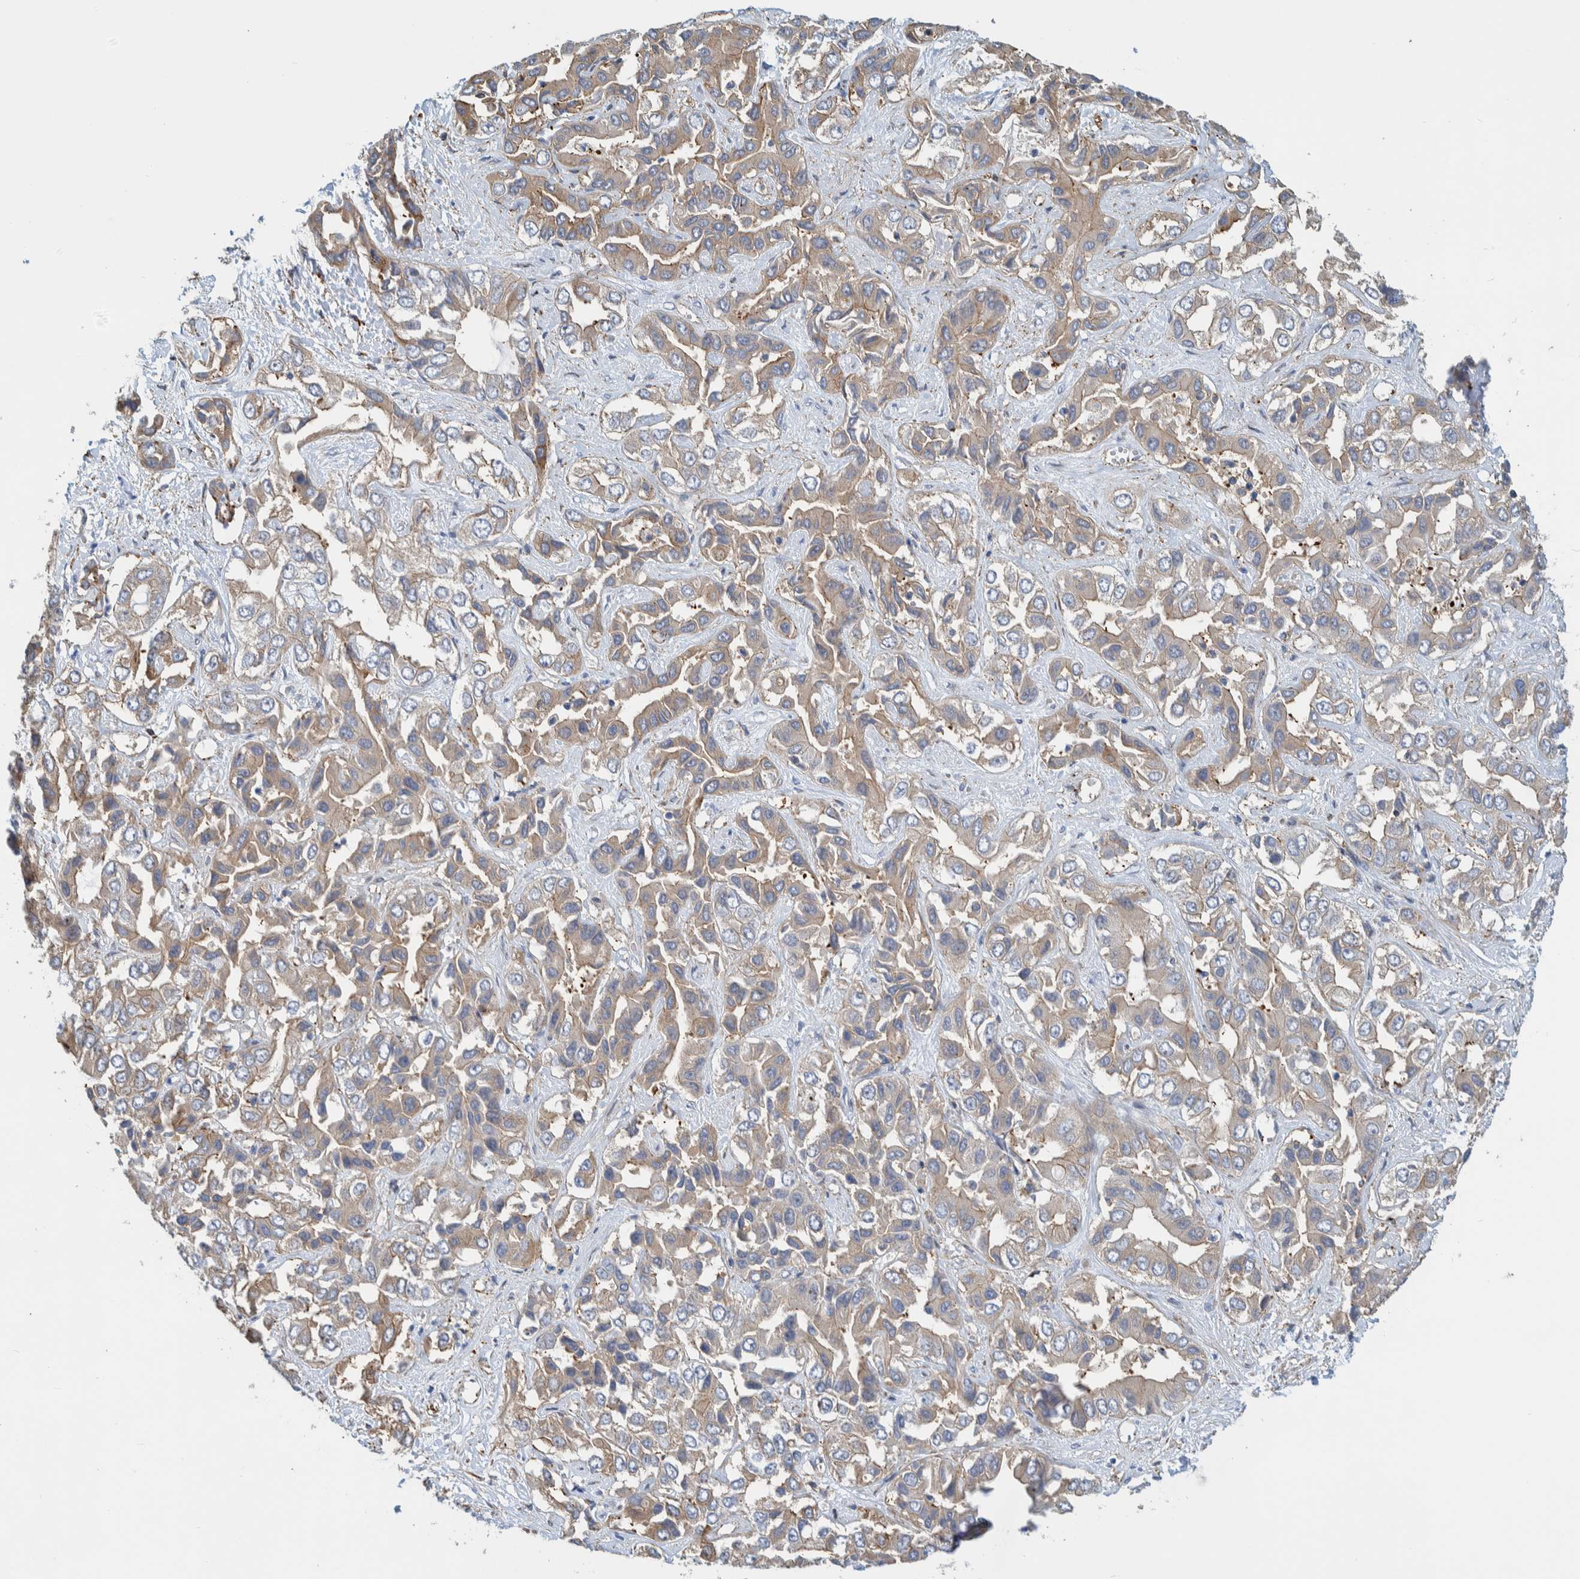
{"staining": {"intensity": "weak", "quantity": ">75%", "location": "cytoplasmic/membranous"}, "tissue": "liver cancer", "cell_type": "Tumor cells", "image_type": "cancer", "snomed": [{"axis": "morphology", "description": "Cholangiocarcinoma"}, {"axis": "topography", "description": "Liver"}], "caption": "Tumor cells demonstrate low levels of weak cytoplasmic/membranous expression in about >75% of cells in human liver cancer (cholangiocarcinoma).", "gene": "CCDC57", "patient": {"sex": "female", "age": 52}}